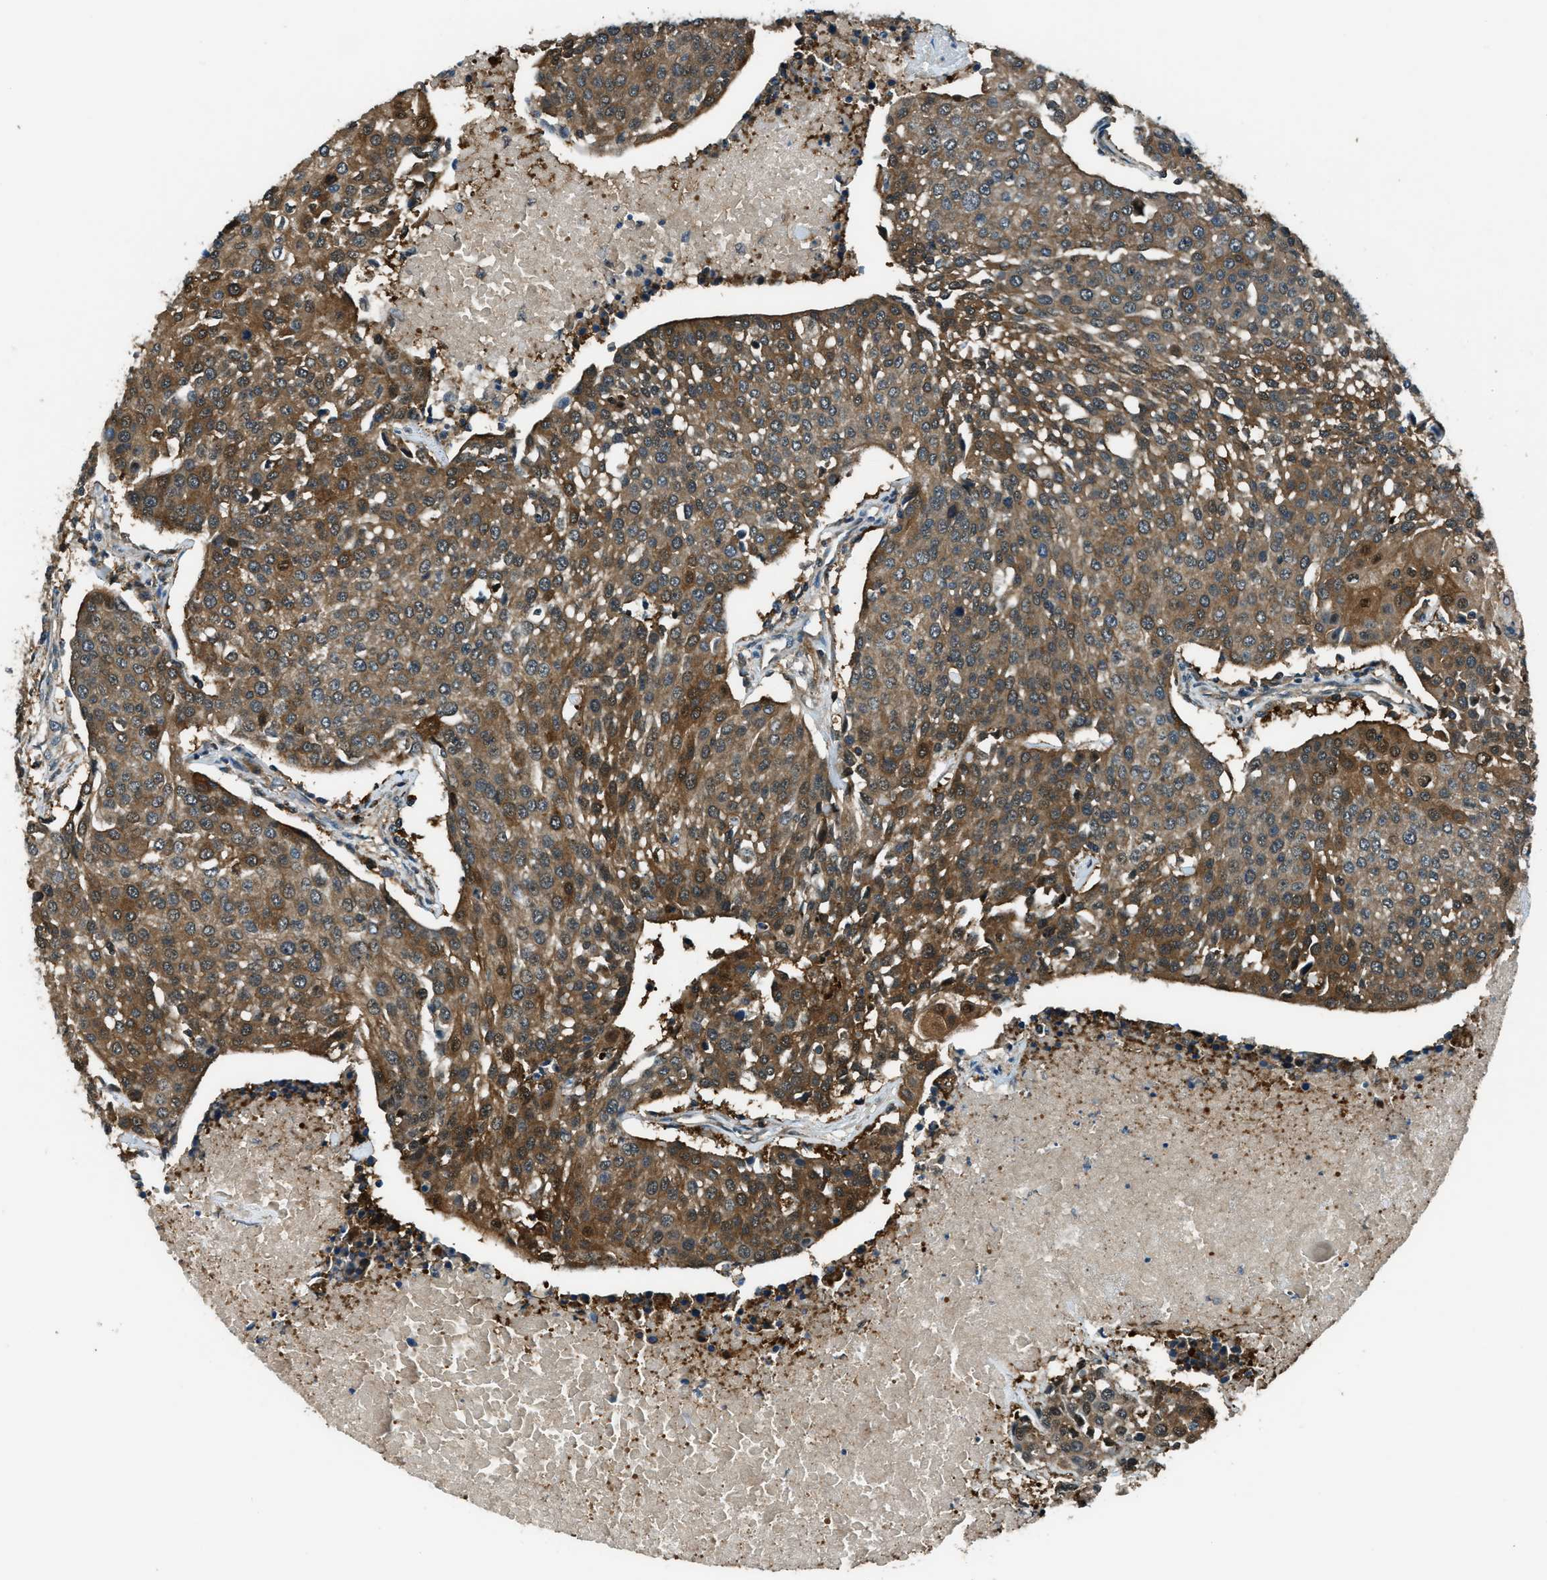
{"staining": {"intensity": "strong", "quantity": ">75%", "location": "cytoplasmic/membranous"}, "tissue": "urothelial cancer", "cell_type": "Tumor cells", "image_type": "cancer", "snomed": [{"axis": "morphology", "description": "Urothelial carcinoma, High grade"}, {"axis": "topography", "description": "Urinary bladder"}], "caption": "Protein expression analysis of human urothelial carcinoma (high-grade) reveals strong cytoplasmic/membranous staining in approximately >75% of tumor cells.", "gene": "HEBP2", "patient": {"sex": "female", "age": 85}}